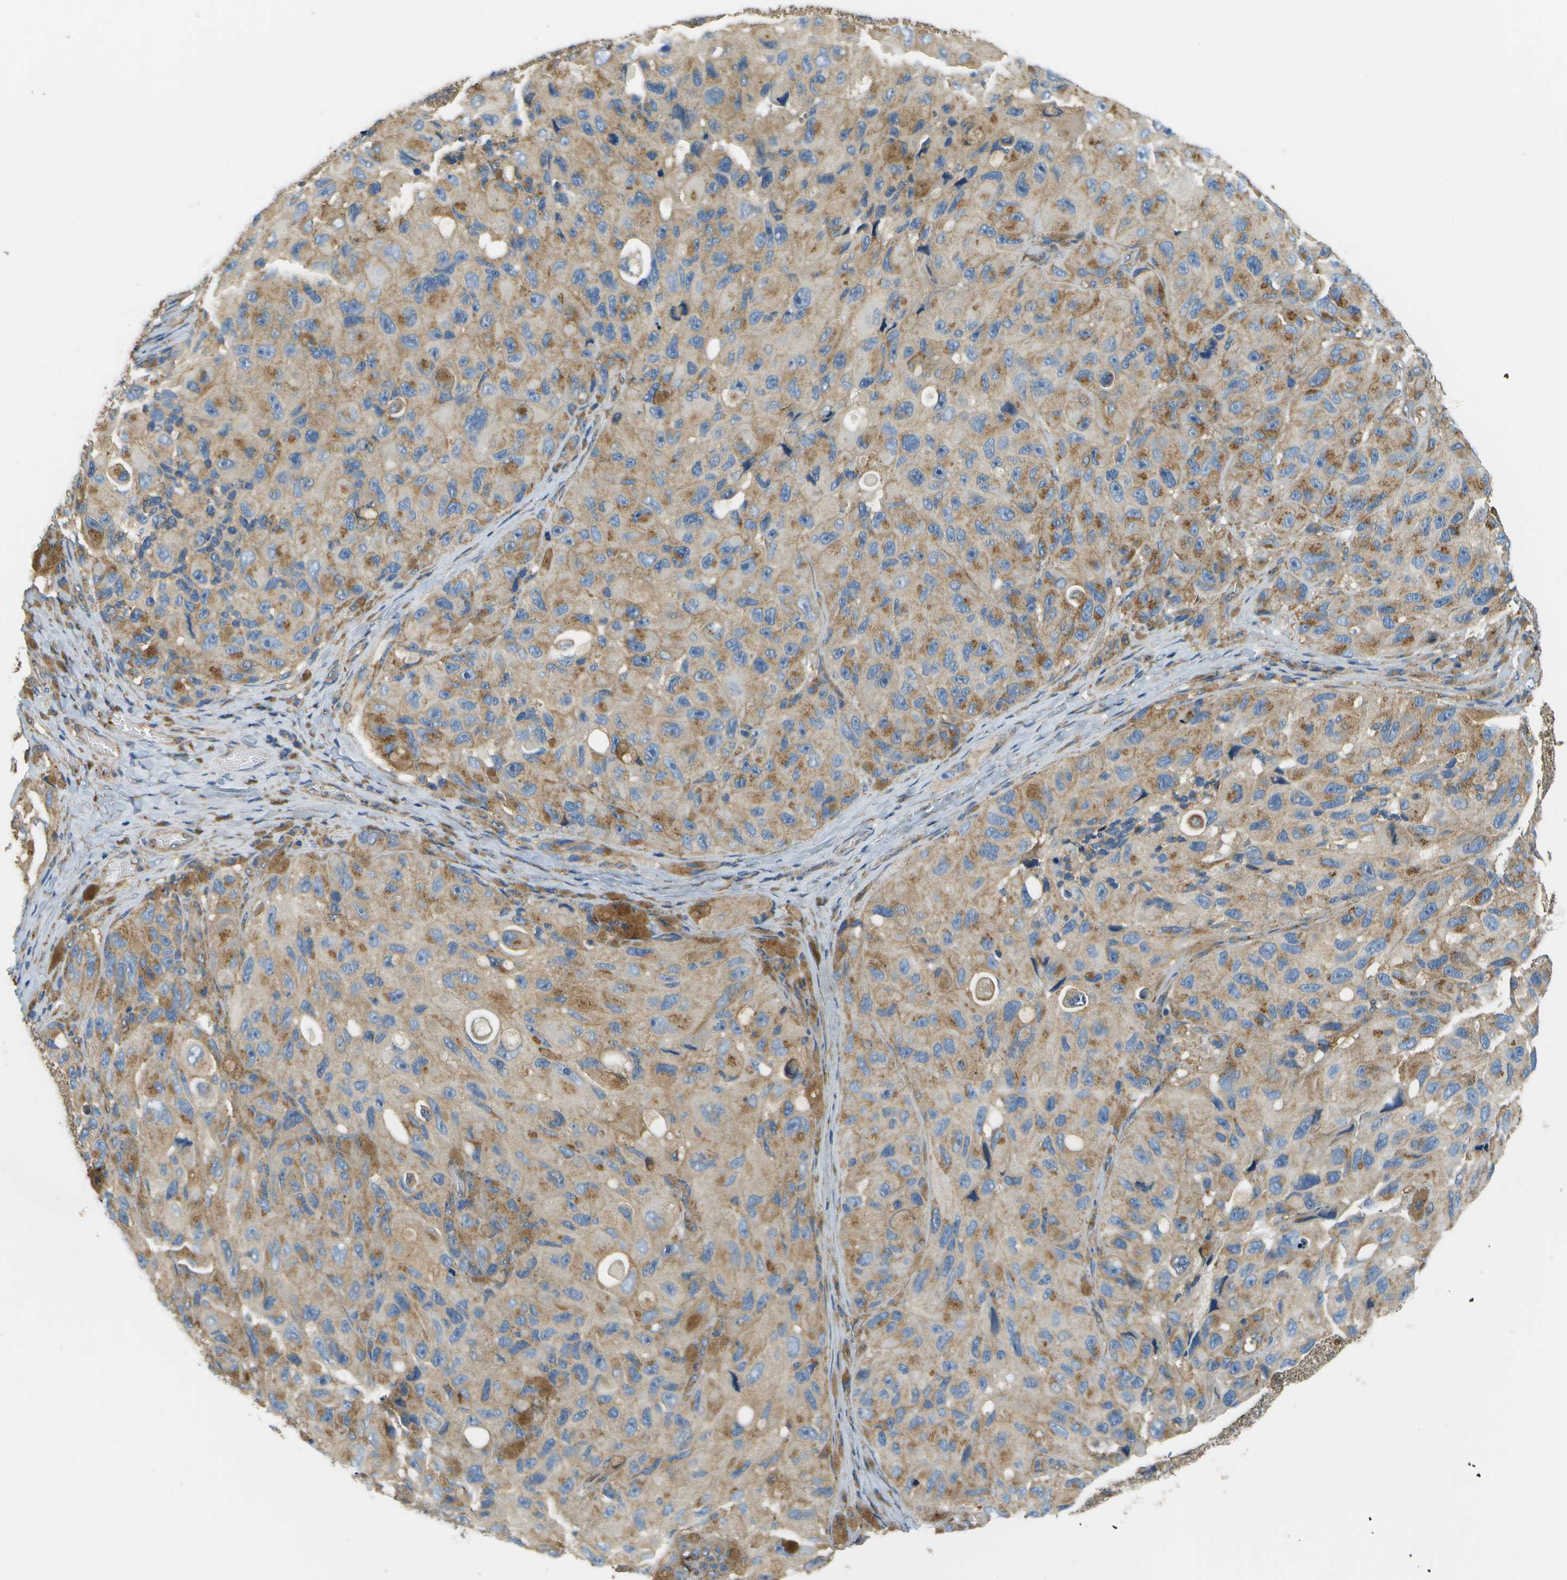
{"staining": {"intensity": "moderate", "quantity": "25%-75%", "location": "cytoplasmic/membranous"}, "tissue": "melanoma", "cell_type": "Tumor cells", "image_type": "cancer", "snomed": [{"axis": "morphology", "description": "Malignant melanoma, NOS"}, {"axis": "topography", "description": "Skin"}], "caption": "Protein positivity by IHC displays moderate cytoplasmic/membranous positivity in approximately 25%-75% of tumor cells in malignant melanoma.", "gene": "CLTC", "patient": {"sex": "female", "age": 73}}